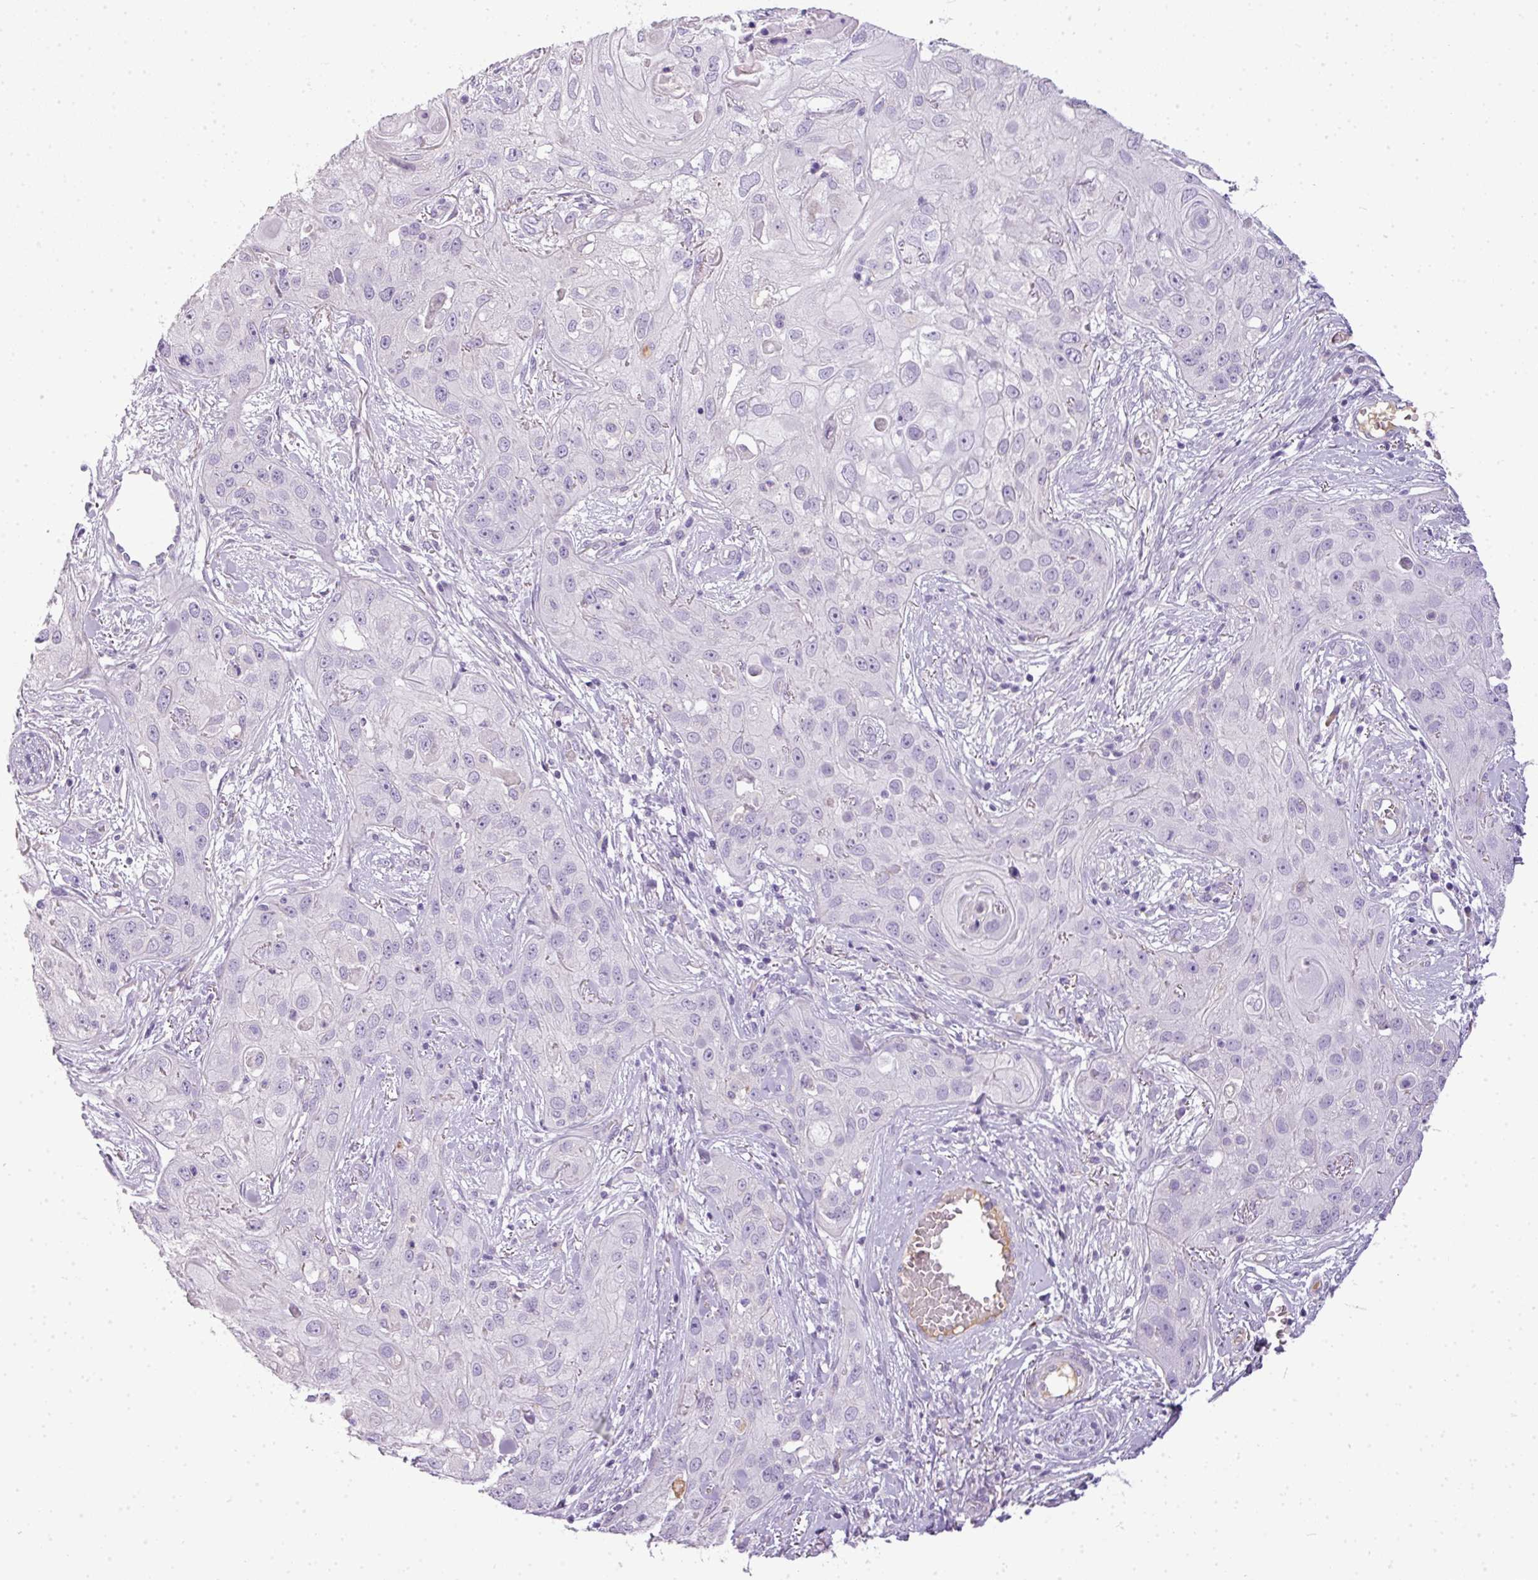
{"staining": {"intensity": "negative", "quantity": "none", "location": "none"}, "tissue": "skin cancer", "cell_type": "Tumor cells", "image_type": "cancer", "snomed": [{"axis": "morphology", "description": "Squamous cell carcinoma, NOS"}, {"axis": "topography", "description": "Skin"}, {"axis": "topography", "description": "Vulva"}], "caption": "Immunohistochemistry photomicrograph of neoplastic tissue: human squamous cell carcinoma (skin) stained with DAB (3,3'-diaminobenzidine) reveals no significant protein positivity in tumor cells. The staining is performed using DAB (3,3'-diaminobenzidine) brown chromogen with nuclei counter-stained in using hematoxylin.", "gene": "C4B", "patient": {"sex": "female", "age": 86}}